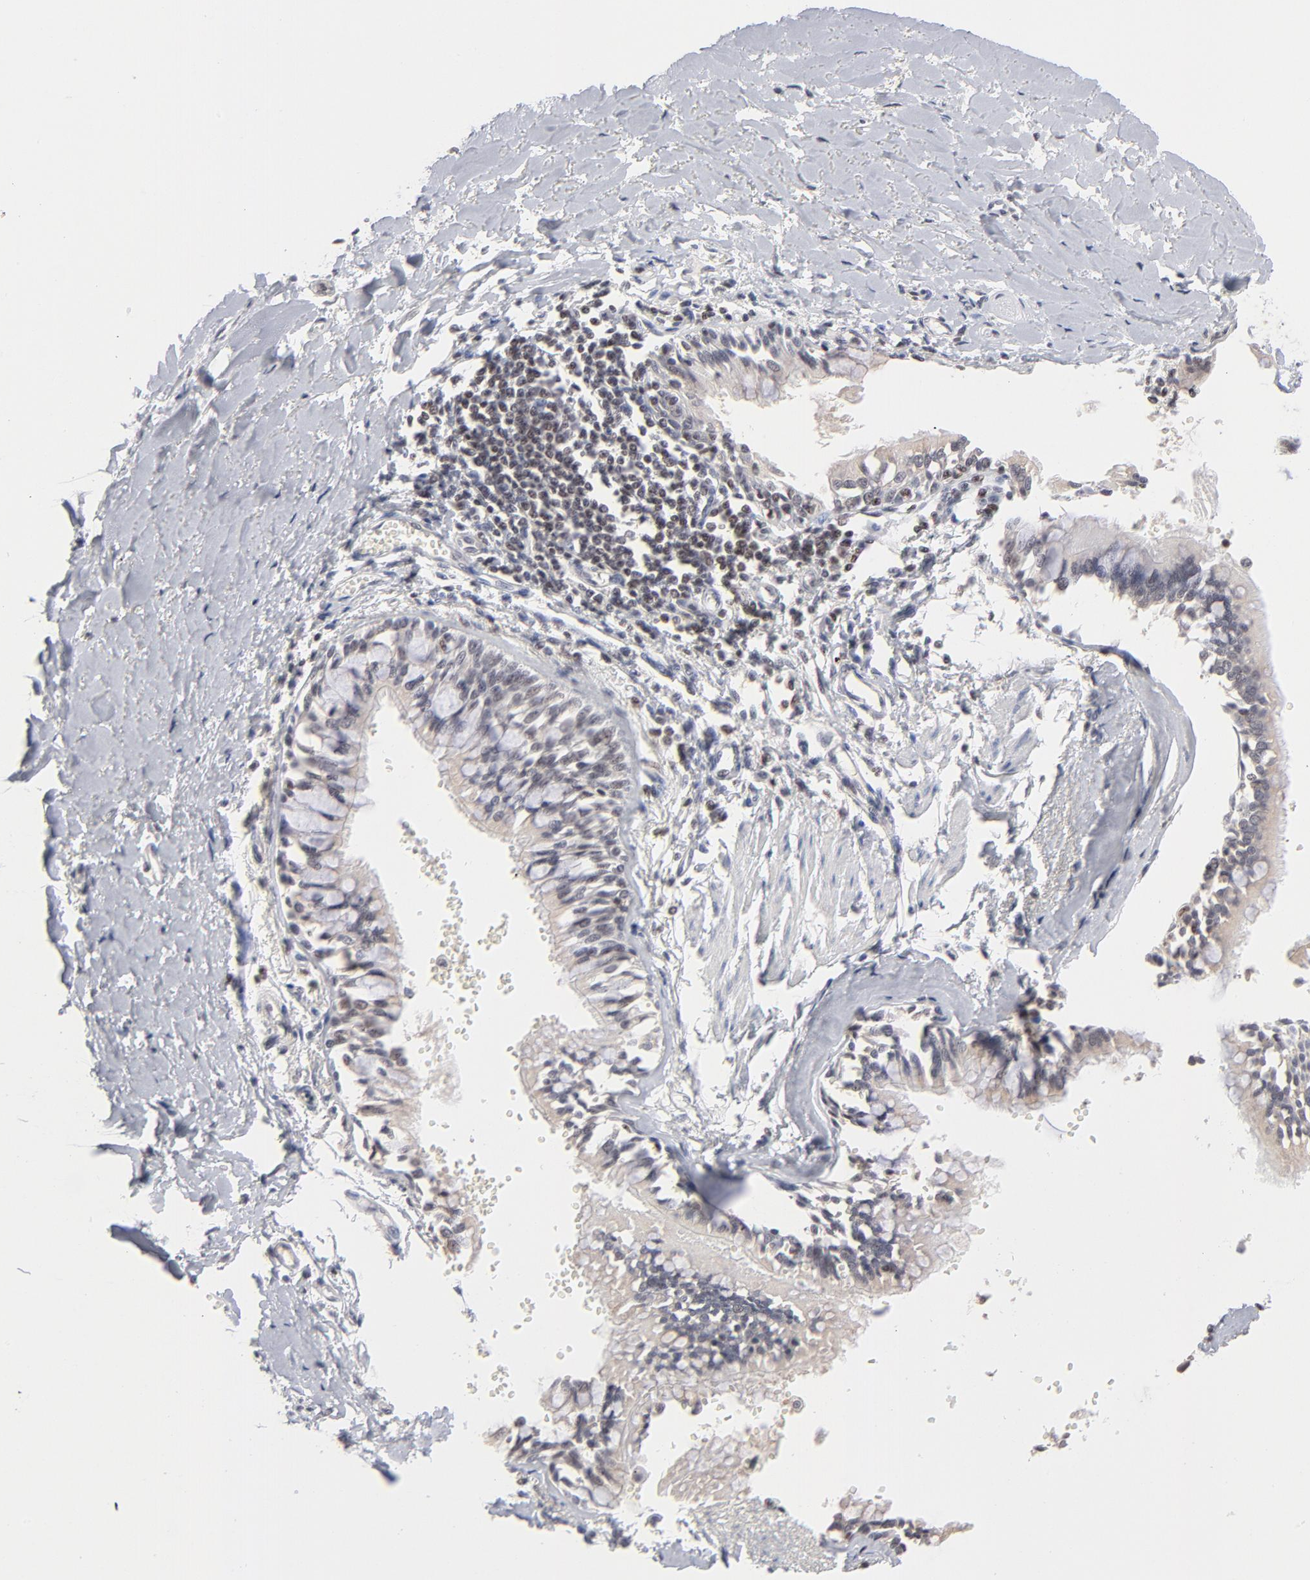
{"staining": {"intensity": "weak", "quantity": ">75%", "location": "nuclear"}, "tissue": "bronchus", "cell_type": "Respiratory epithelial cells", "image_type": "normal", "snomed": [{"axis": "morphology", "description": "Normal tissue, NOS"}, {"axis": "topography", "description": "Bronchus"}, {"axis": "topography", "description": "Lung"}], "caption": "A brown stain labels weak nuclear positivity of a protein in respiratory epithelial cells of benign human bronchus.", "gene": "MAX", "patient": {"sex": "female", "age": 56}}